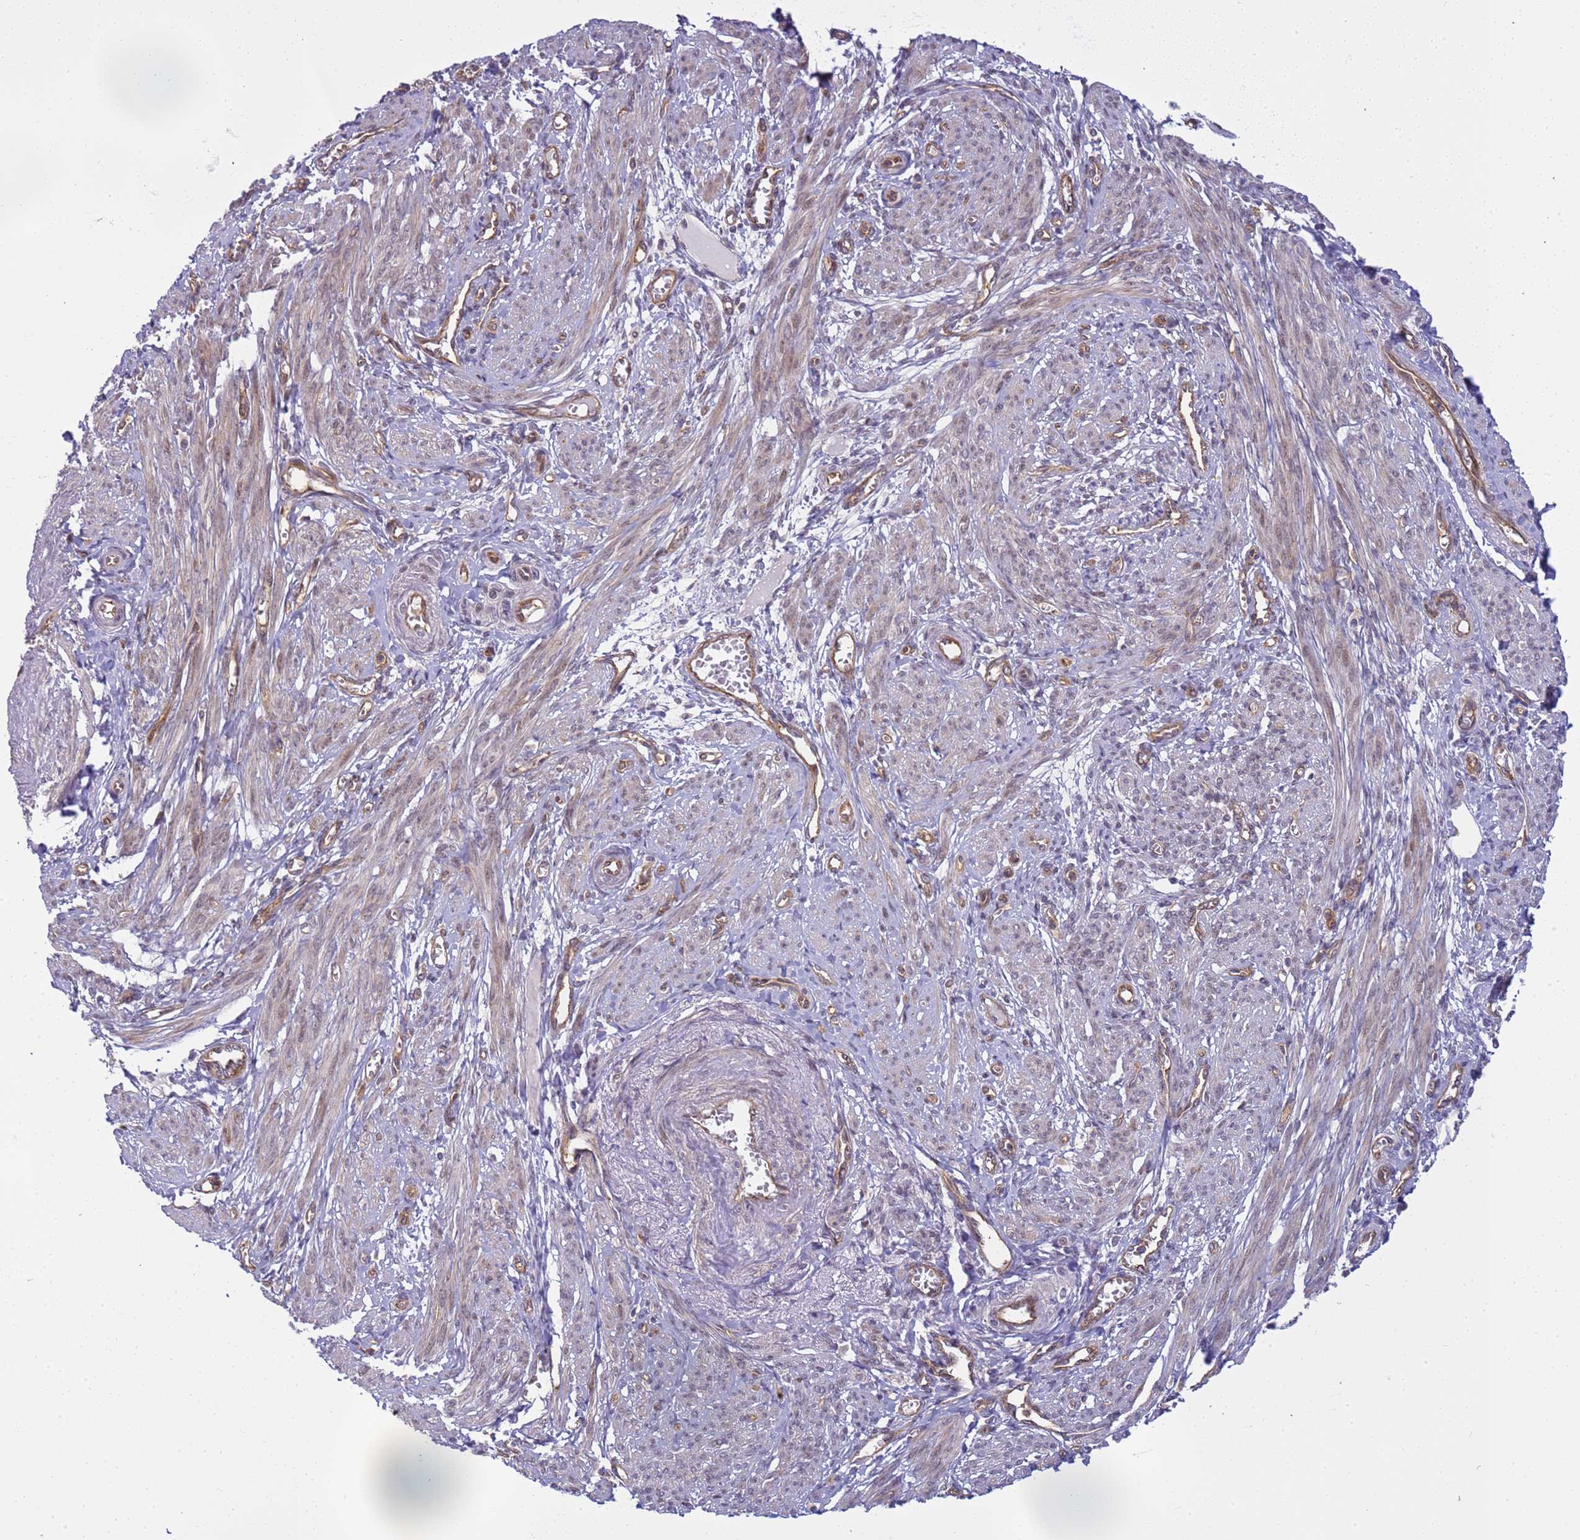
{"staining": {"intensity": "weak", "quantity": "<25%", "location": "nuclear"}, "tissue": "smooth muscle", "cell_type": "Smooth muscle cells", "image_type": "normal", "snomed": [{"axis": "morphology", "description": "Normal tissue, NOS"}, {"axis": "topography", "description": "Smooth muscle"}], "caption": "DAB immunohistochemical staining of normal smooth muscle displays no significant expression in smooth muscle cells. The staining was performed using DAB to visualize the protein expression in brown, while the nuclei were stained in blue with hematoxylin (Magnification: 20x).", "gene": "EMC2", "patient": {"sex": "female", "age": 39}}